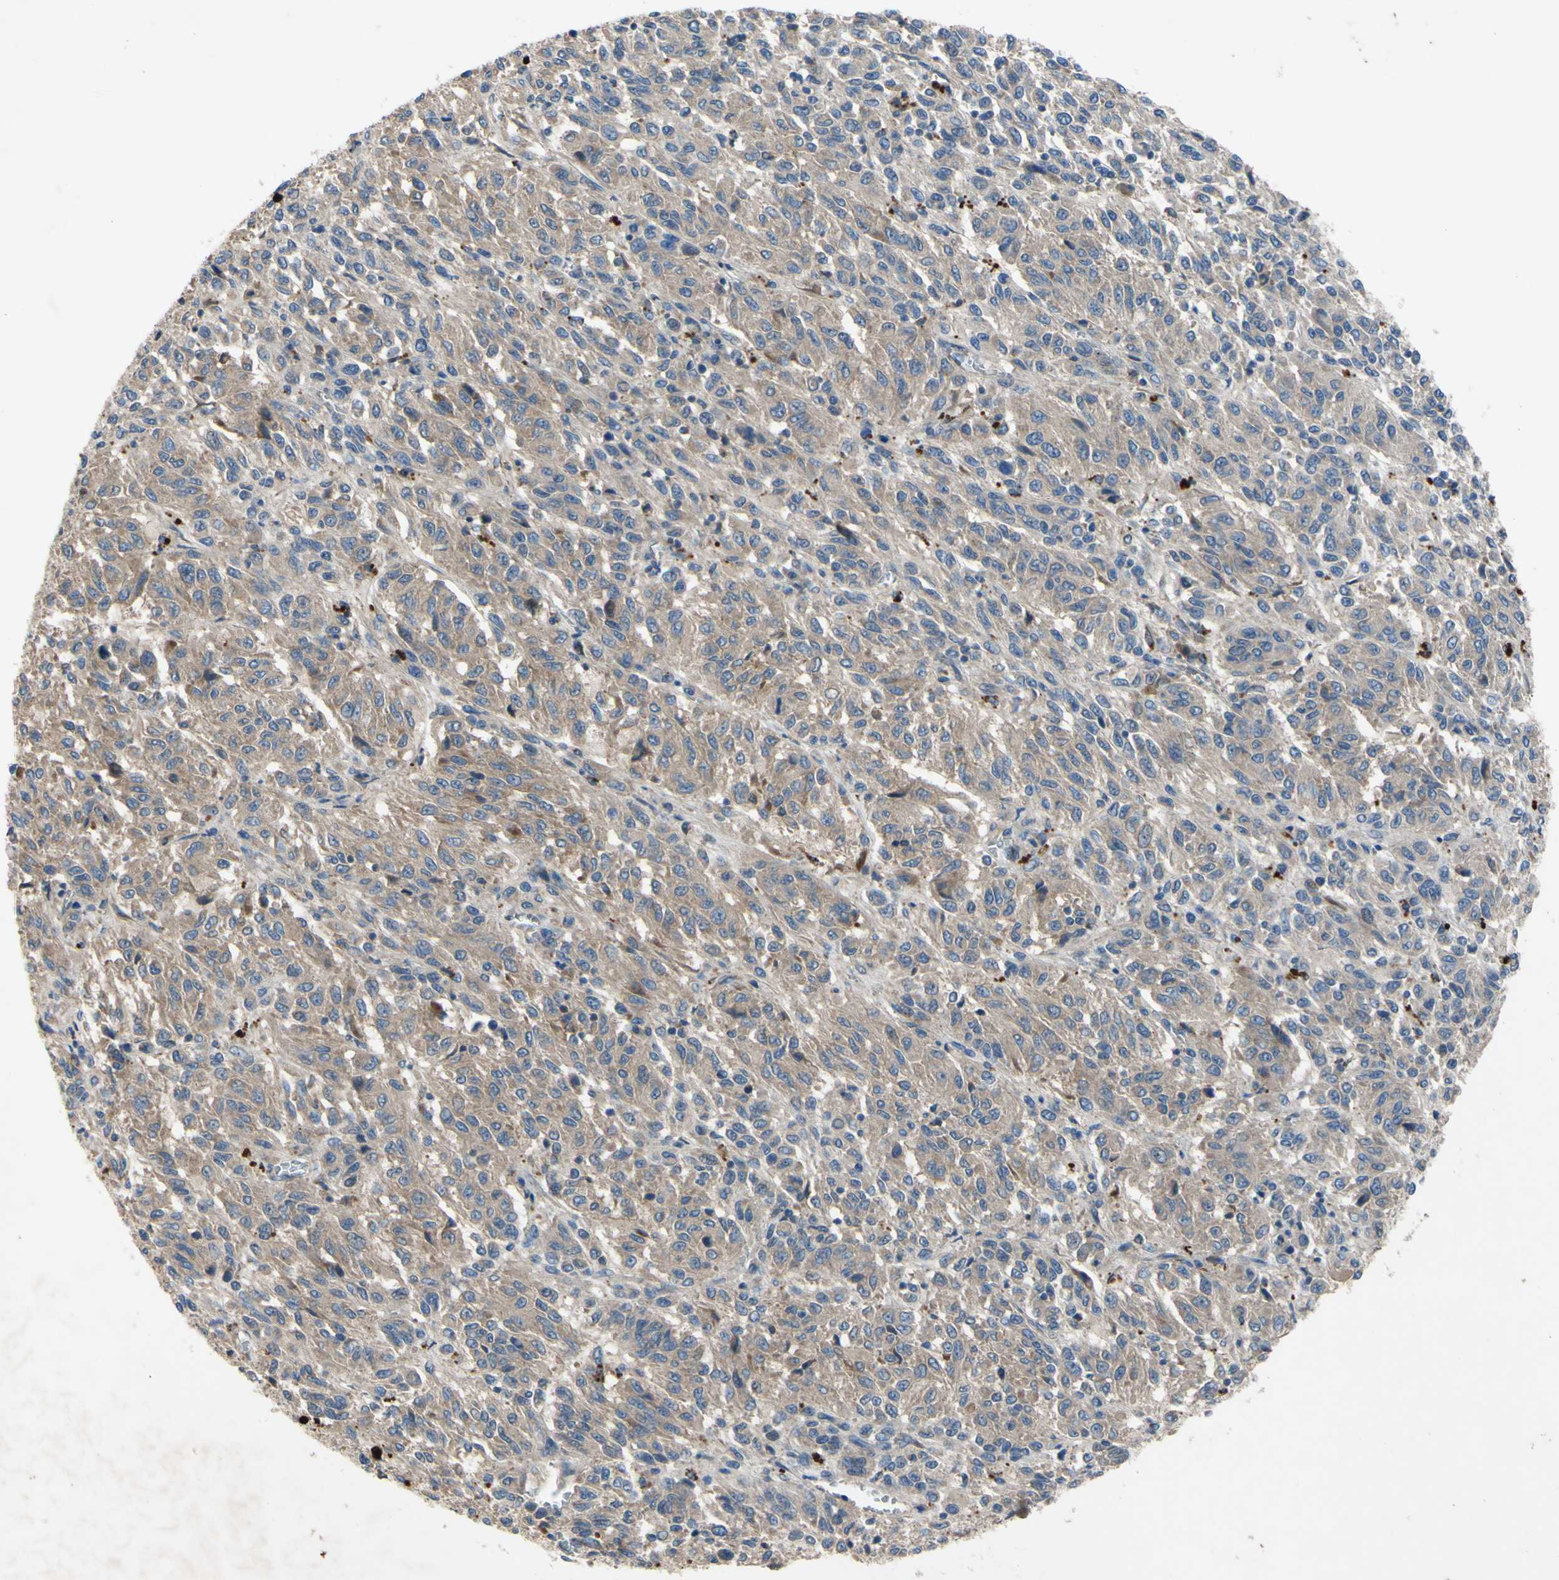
{"staining": {"intensity": "weak", "quantity": ">75%", "location": "cytoplasmic/membranous"}, "tissue": "melanoma", "cell_type": "Tumor cells", "image_type": "cancer", "snomed": [{"axis": "morphology", "description": "Malignant melanoma, Metastatic site"}, {"axis": "topography", "description": "Lung"}], "caption": "A high-resolution histopathology image shows IHC staining of malignant melanoma (metastatic site), which exhibits weak cytoplasmic/membranous positivity in approximately >75% of tumor cells.", "gene": "HILPDA", "patient": {"sex": "male", "age": 64}}